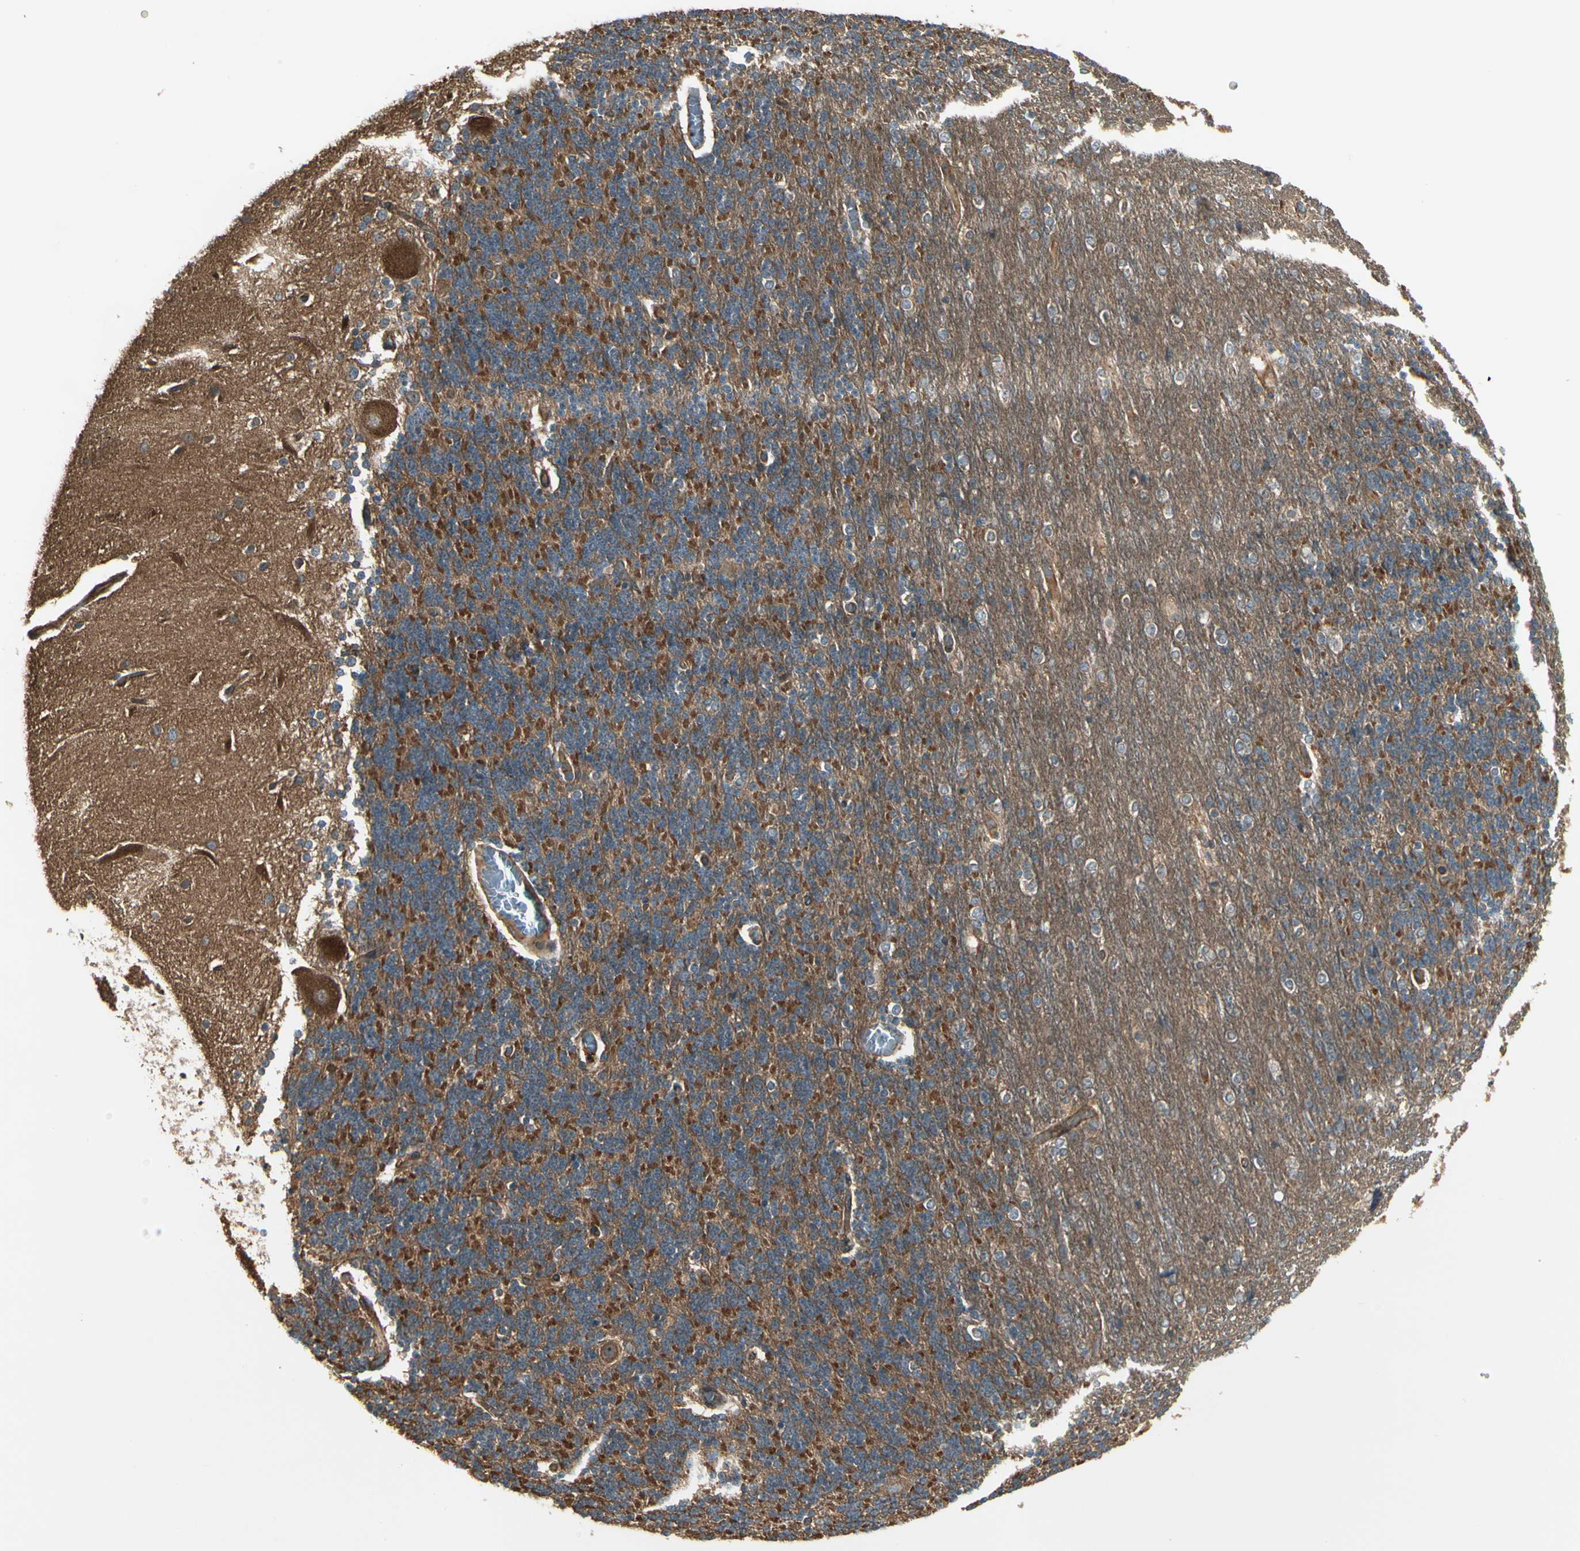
{"staining": {"intensity": "strong", "quantity": "25%-75%", "location": "cytoplasmic/membranous,nuclear"}, "tissue": "cerebellum", "cell_type": "Cells in granular layer", "image_type": "normal", "snomed": [{"axis": "morphology", "description": "Normal tissue, NOS"}, {"axis": "topography", "description": "Cerebellum"}], "caption": "Human cerebellum stained with a brown dye reveals strong cytoplasmic/membranous,nuclear positive expression in approximately 25%-75% of cells in granular layer.", "gene": "FKBP15", "patient": {"sex": "female", "age": 54}}